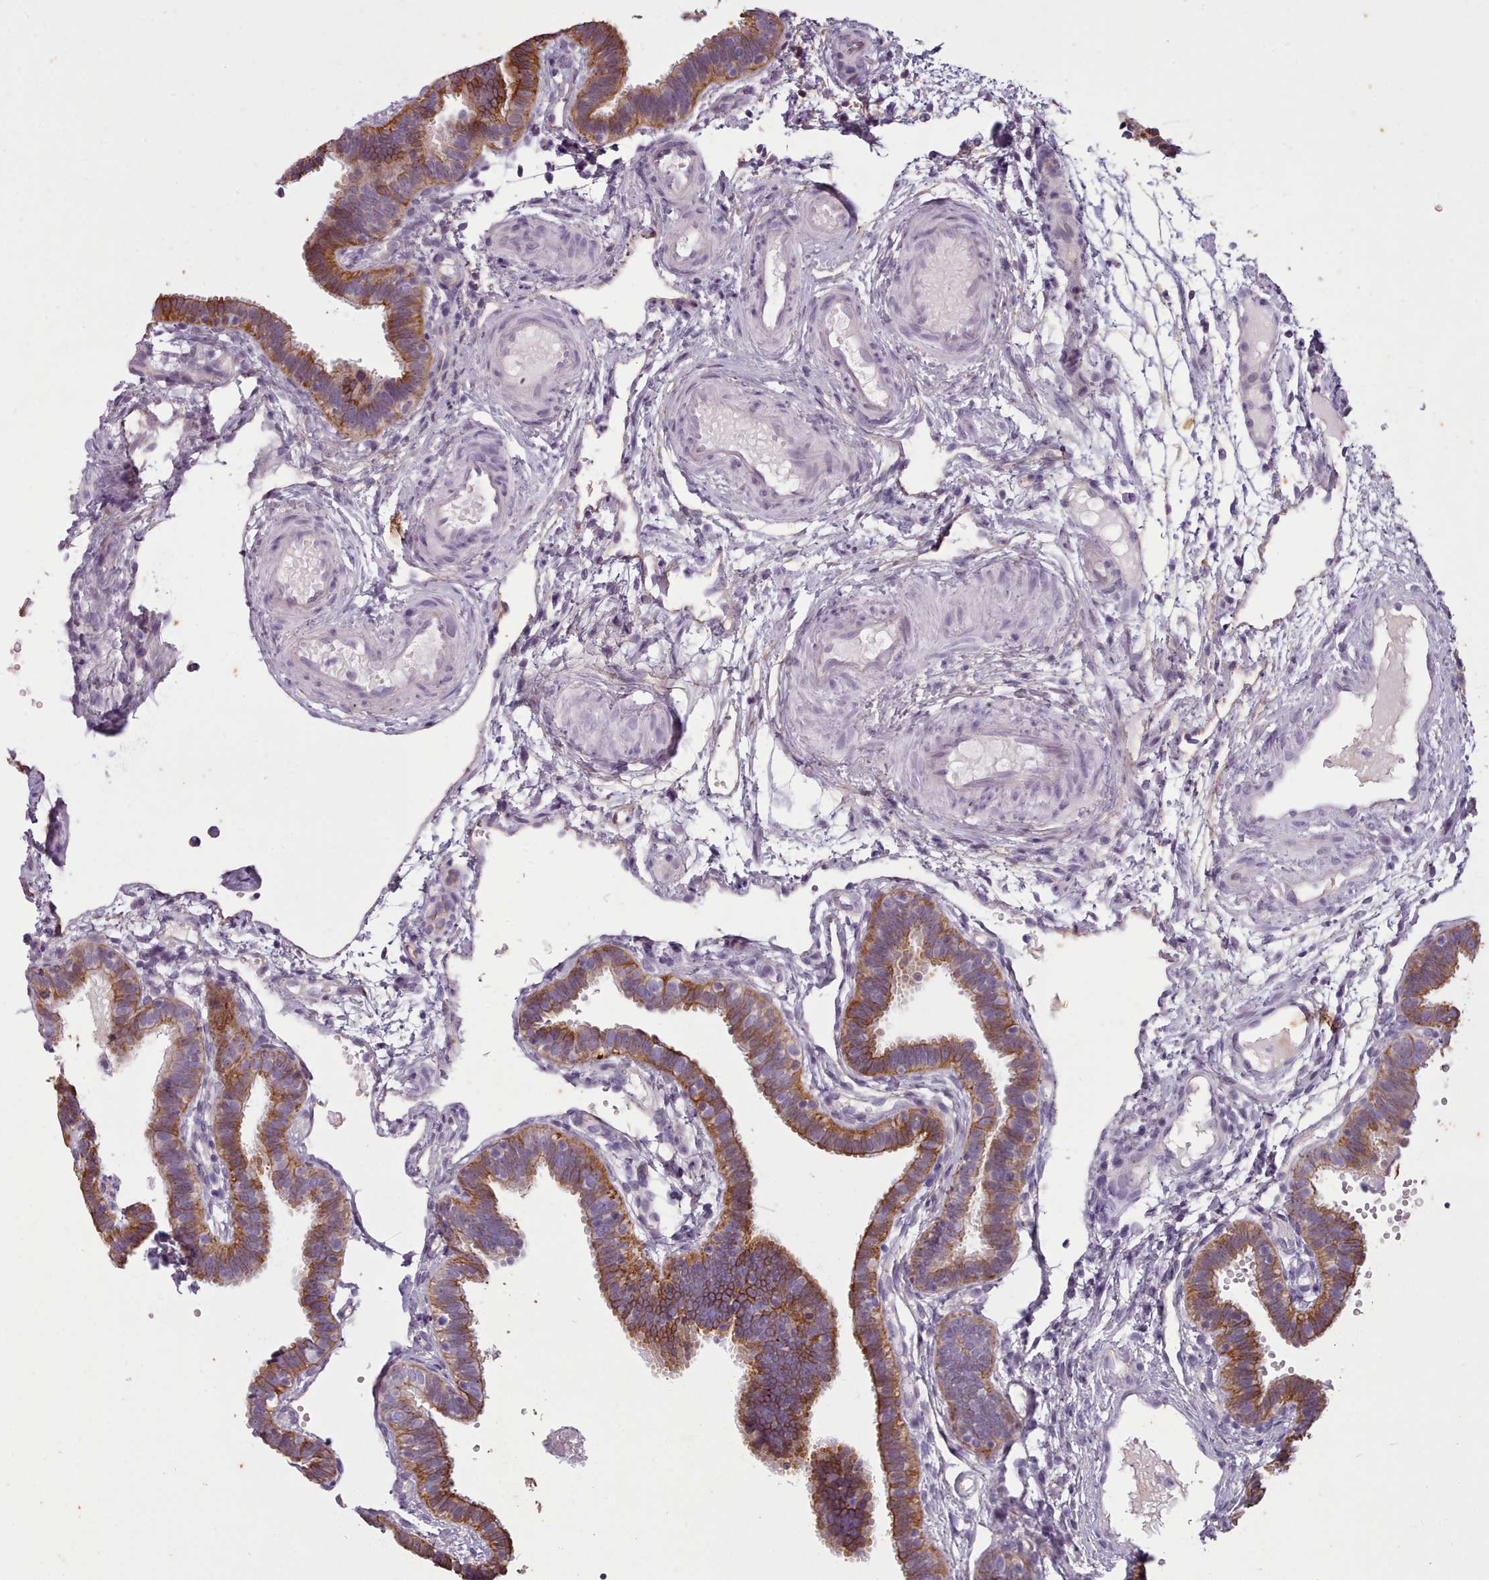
{"staining": {"intensity": "moderate", "quantity": "25%-75%", "location": "cytoplasmic/membranous"}, "tissue": "fallopian tube", "cell_type": "Glandular cells", "image_type": "normal", "snomed": [{"axis": "morphology", "description": "Normal tissue, NOS"}, {"axis": "topography", "description": "Fallopian tube"}], "caption": "Immunohistochemical staining of normal fallopian tube shows medium levels of moderate cytoplasmic/membranous expression in approximately 25%-75% of glandular cells.", "gene": "PLD4", "patient": {"sex": "female", "age": 37}}